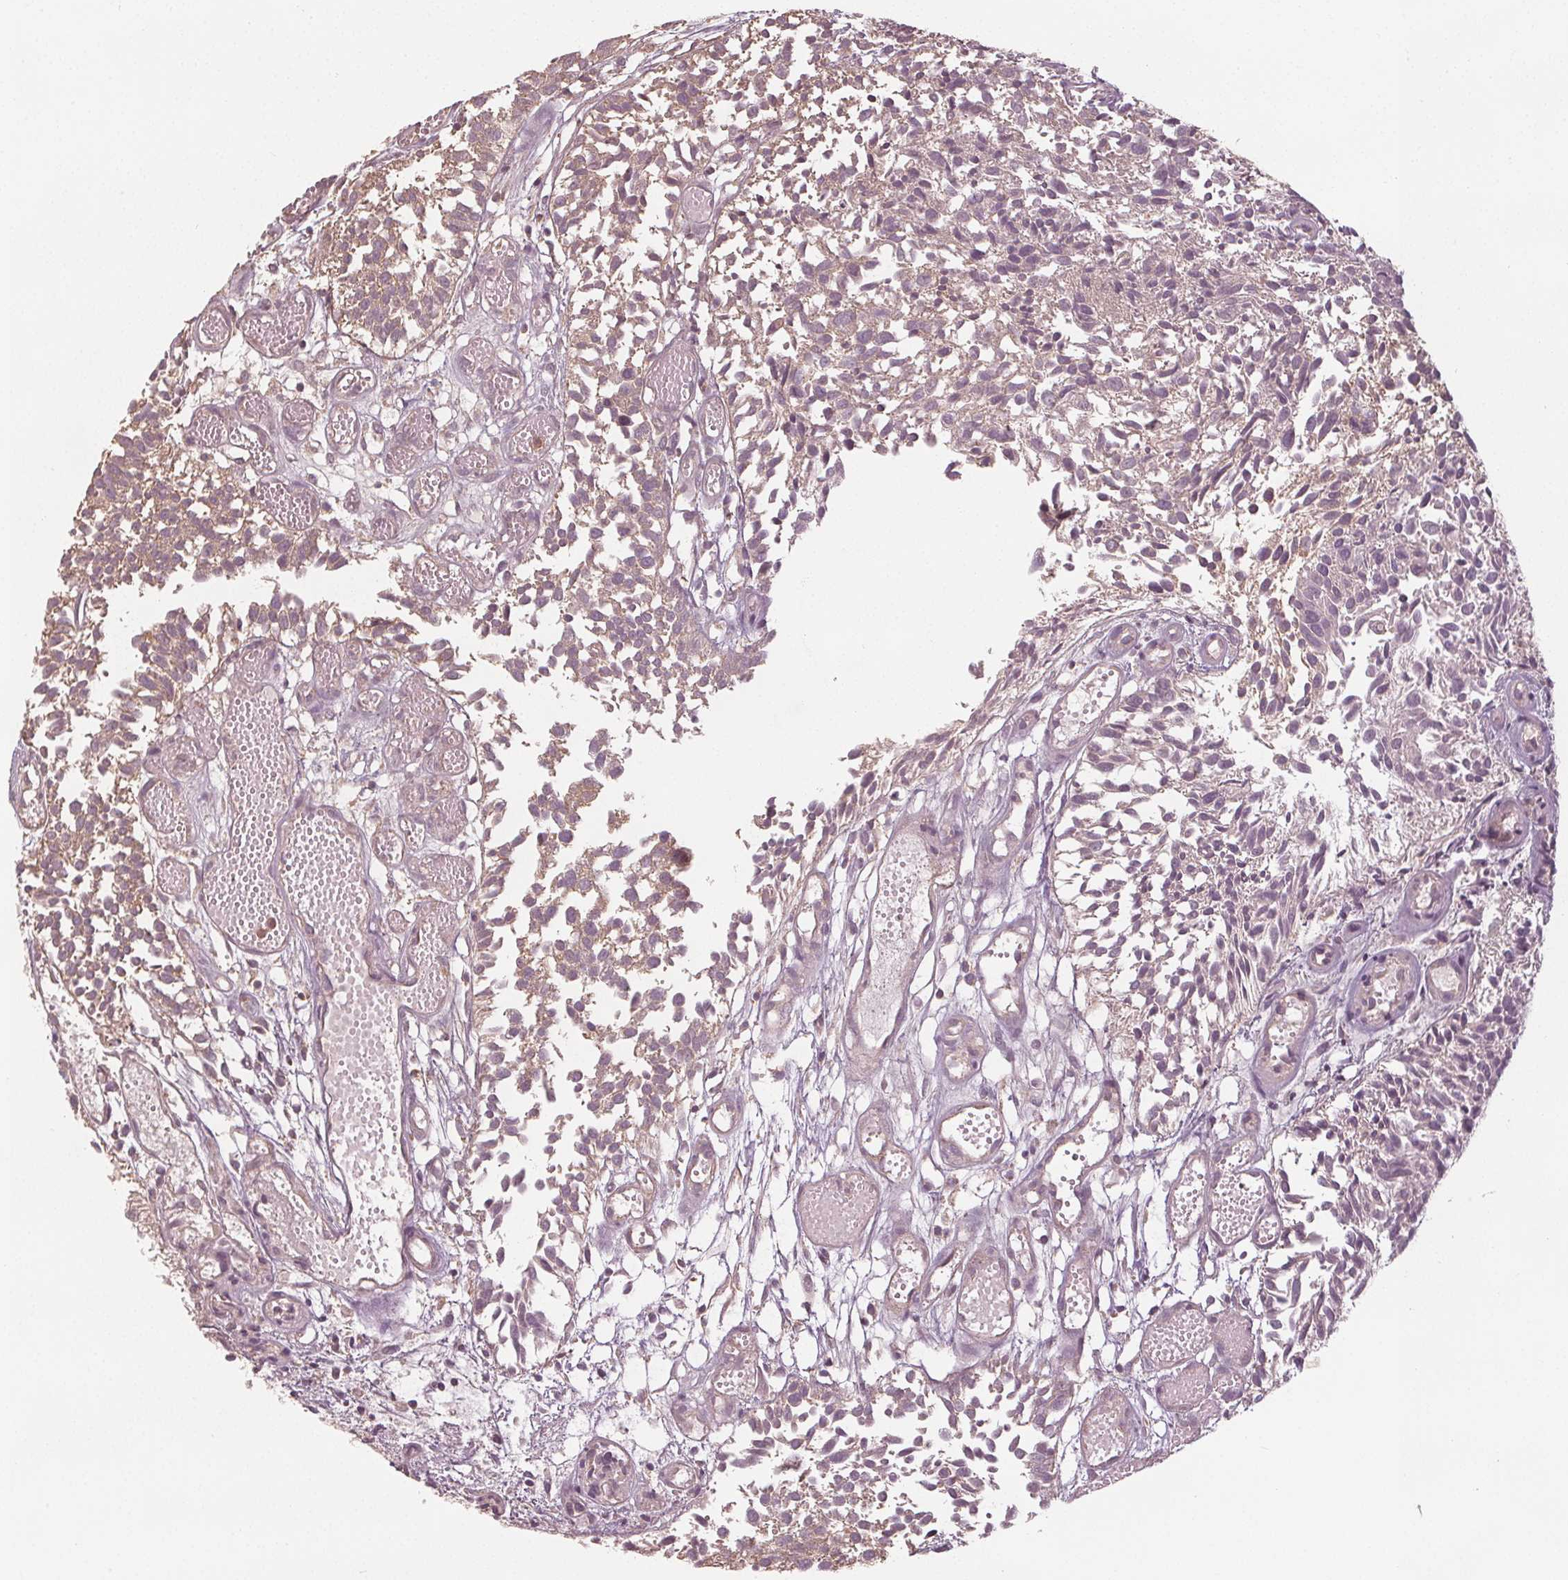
{"staining": {"intensity": "weak", "quantity": "25%-75%", "location": "cytoplasmic/membranous"}, "tissue": "urothelial cancer", "cell_type": "Tumor cells", "image_type": "cancer", "snomed": [{"axis": "morphology", "description": "Urothelial carcinoma, Low grade"}, {"axis": "topography", "description": "Urinary bladder"}], "caption": "Brown immunohistochemical staining in human urothelial cancer displays weak cytoplasmic/membranous staining in approximately 25%-75% of tumor cells.", "gene": "GNB2", "patient": {"sex": "male", "age": 70}}